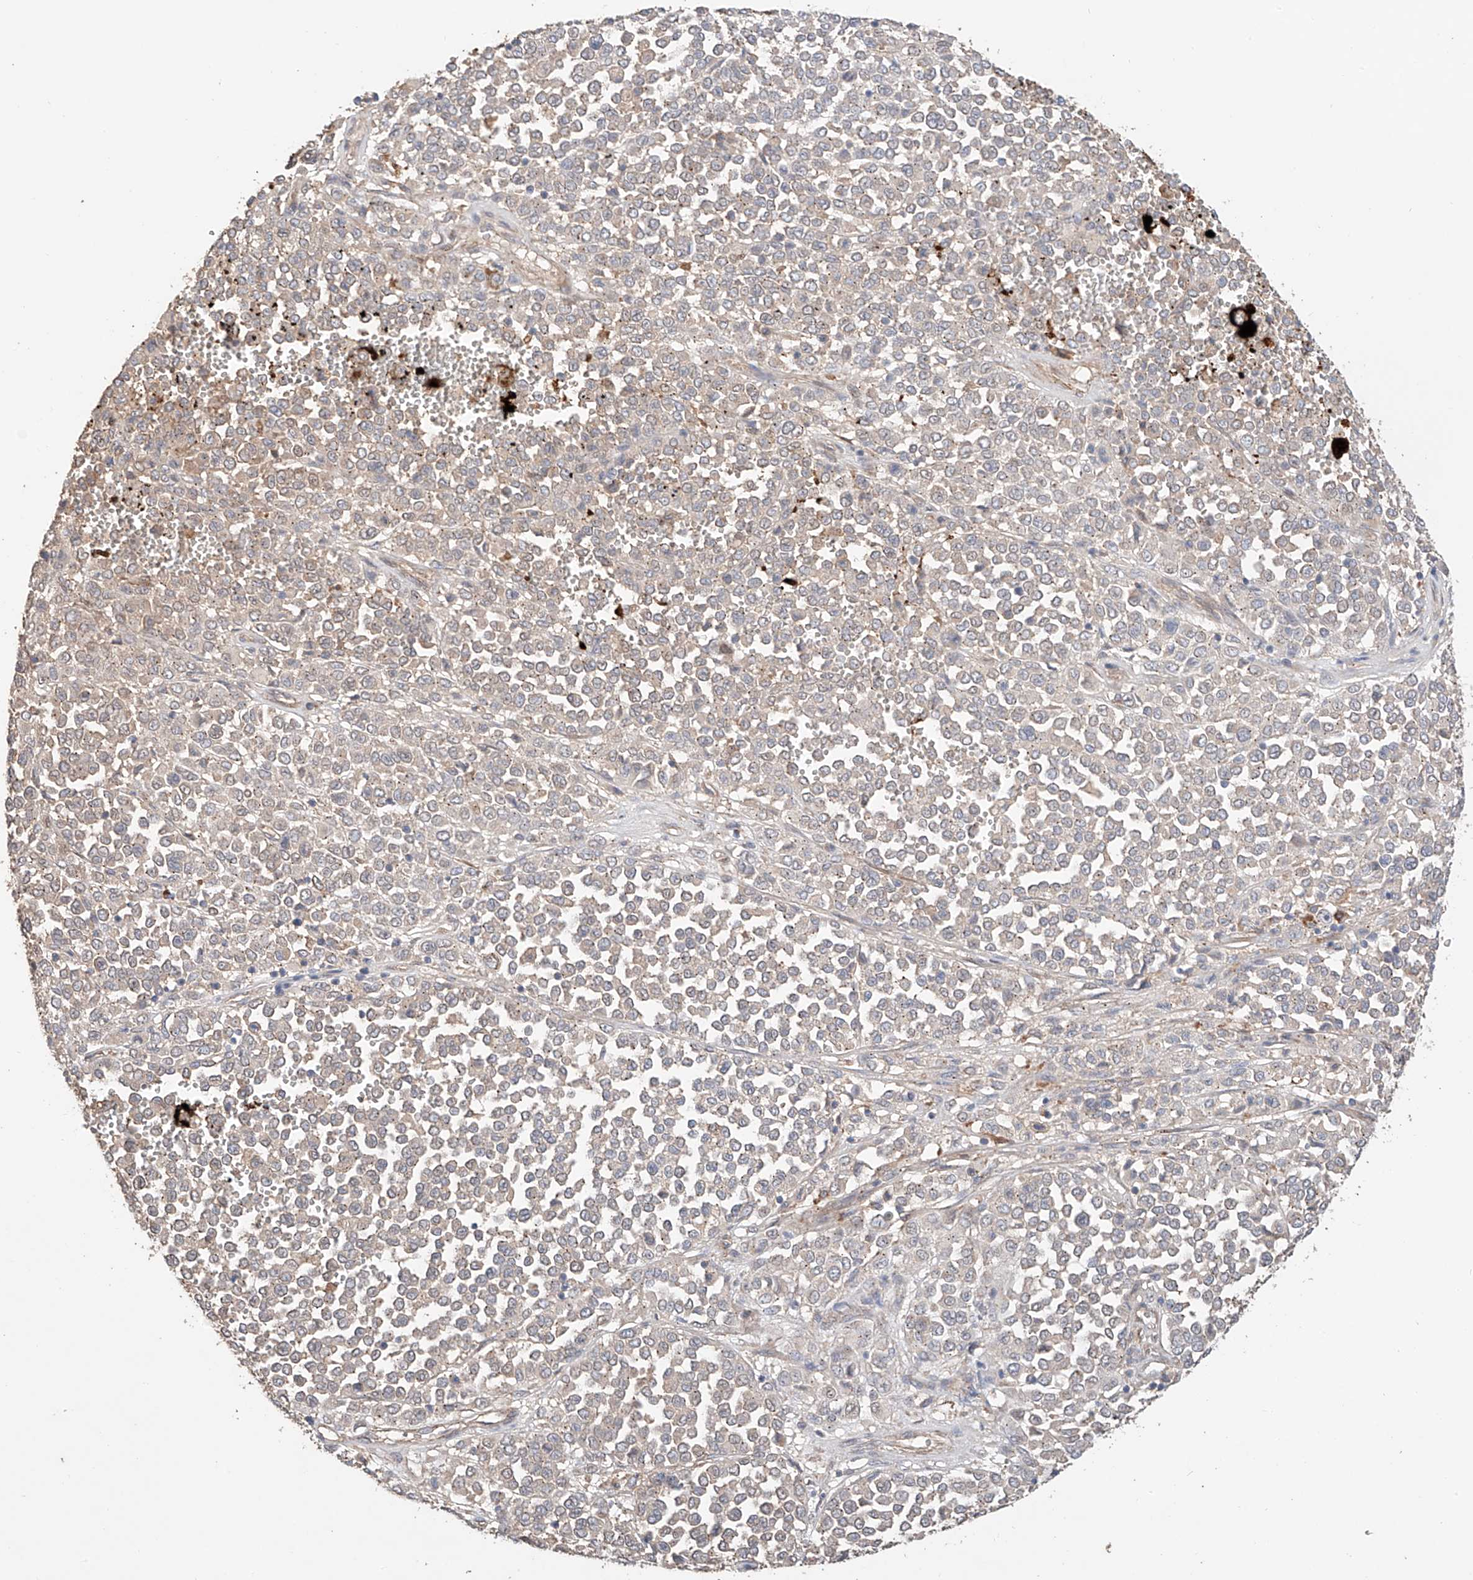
{"staining": {"intensity": "negative", "quantity": "none", "location": "none"}, "tissue": "melanoma", "cell_type": "Tumor cells", "image_type": "cancer", "snomed": [{"axis": "morphology", "description": "Malignant melanoma, Metastatic site"}, {"axis": "topography", "description": "Pancreas"}], "caption": "This is an immunohistochemistry (IHC) photomicrograph of human melanoma. There is no positivity in tumor cells.", "gene": "MOSPD1", "patient": {"sex": "female", "age": 30}}